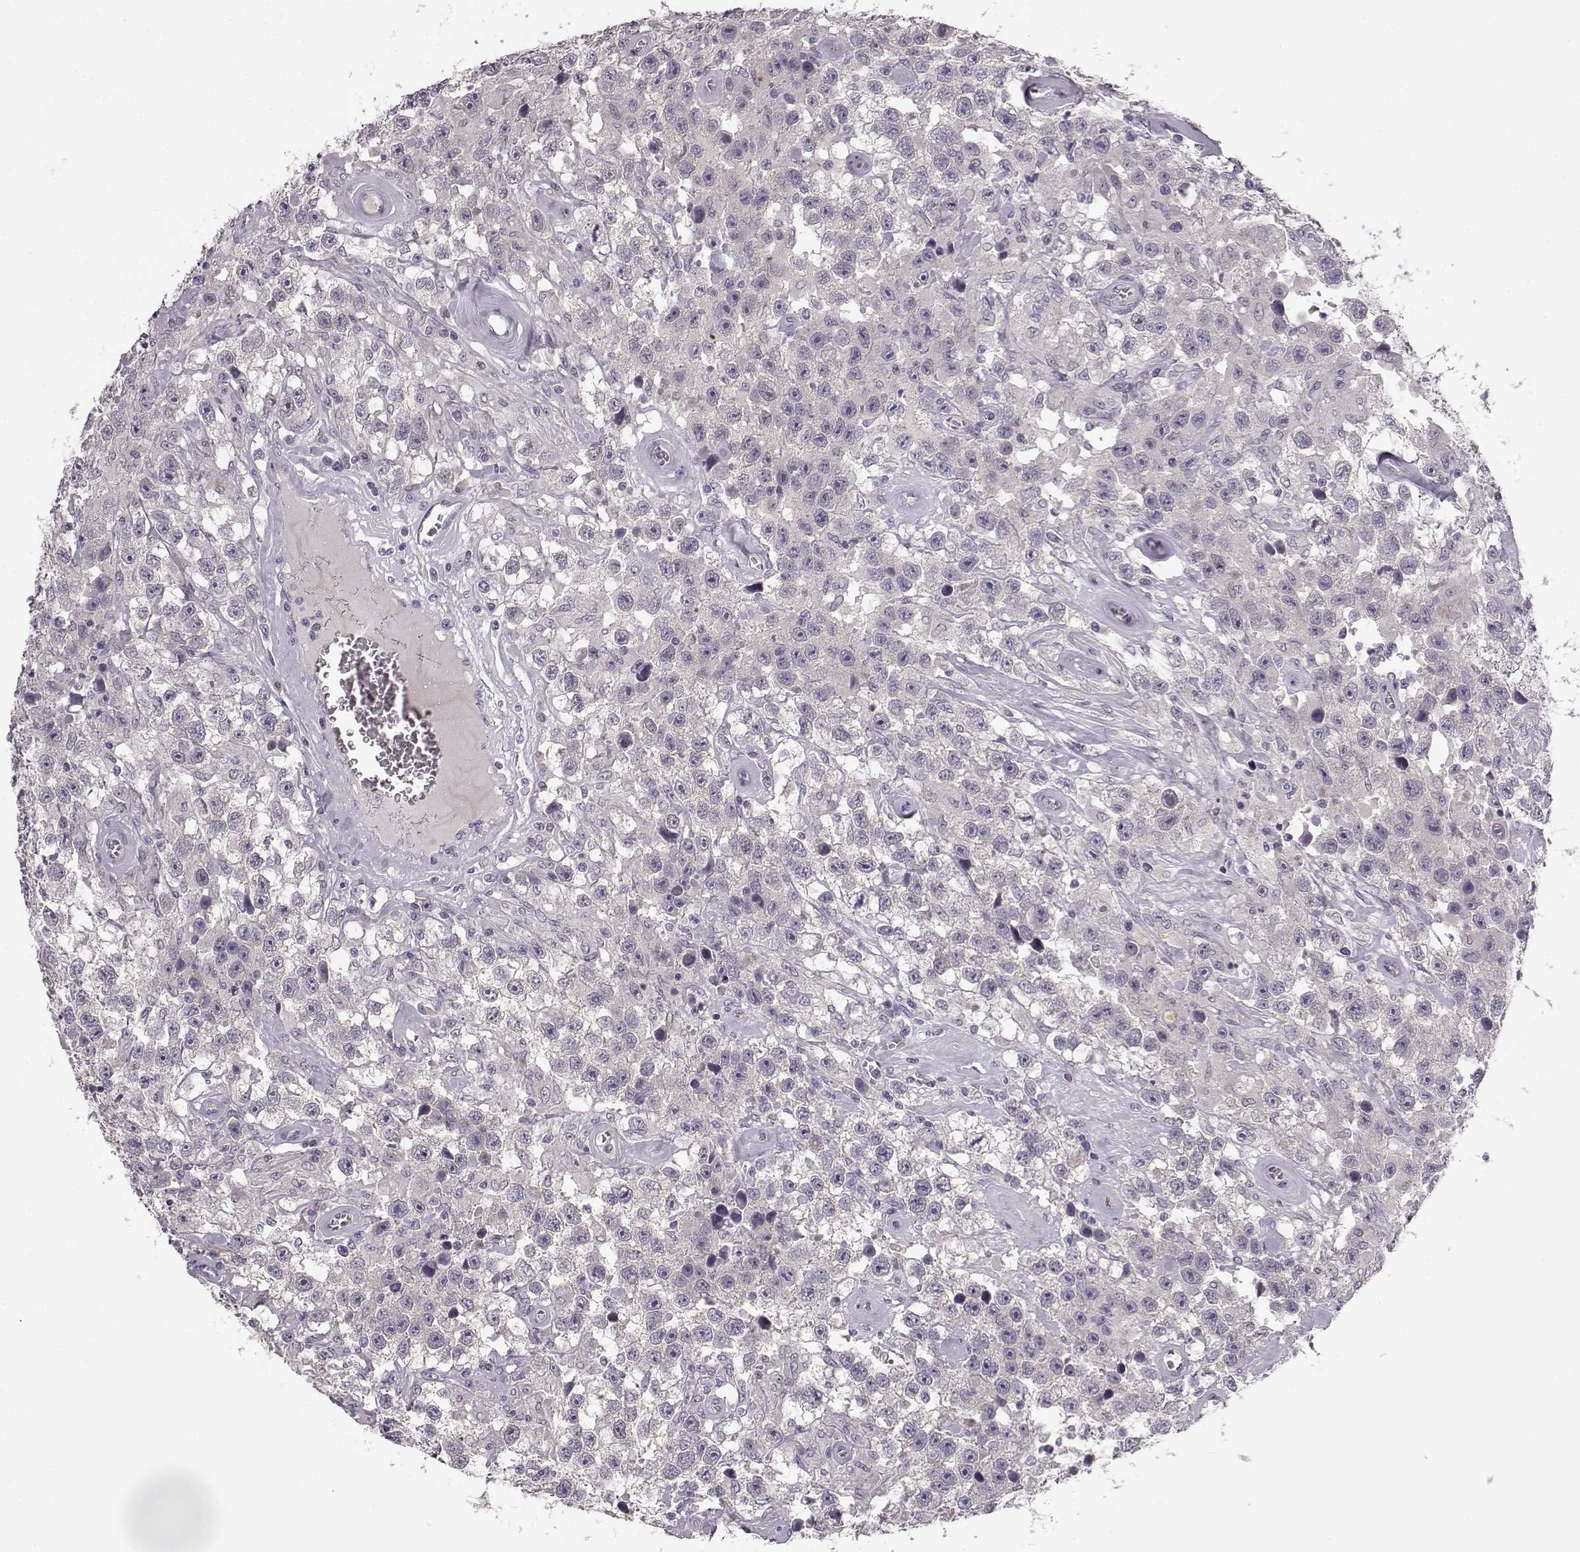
{"staining": {"intensity": "negative", "quantity": "none", "location": "none"}, "tissue": "testis cancer", "cell_type": "Tumor cells", "image_type": "cancer", "snomed": [{"axis": "morphology", "description": "Seminoma, NOS"}, {"axis": "topography", "description": "Testis"}], "caption": "Testis cancer (seminoma) was stained to show a protein in brown. There is no significant positivity in tumor cells.", "gene": "BFSP2", "patient": {"sex": "male", "age": 43}}